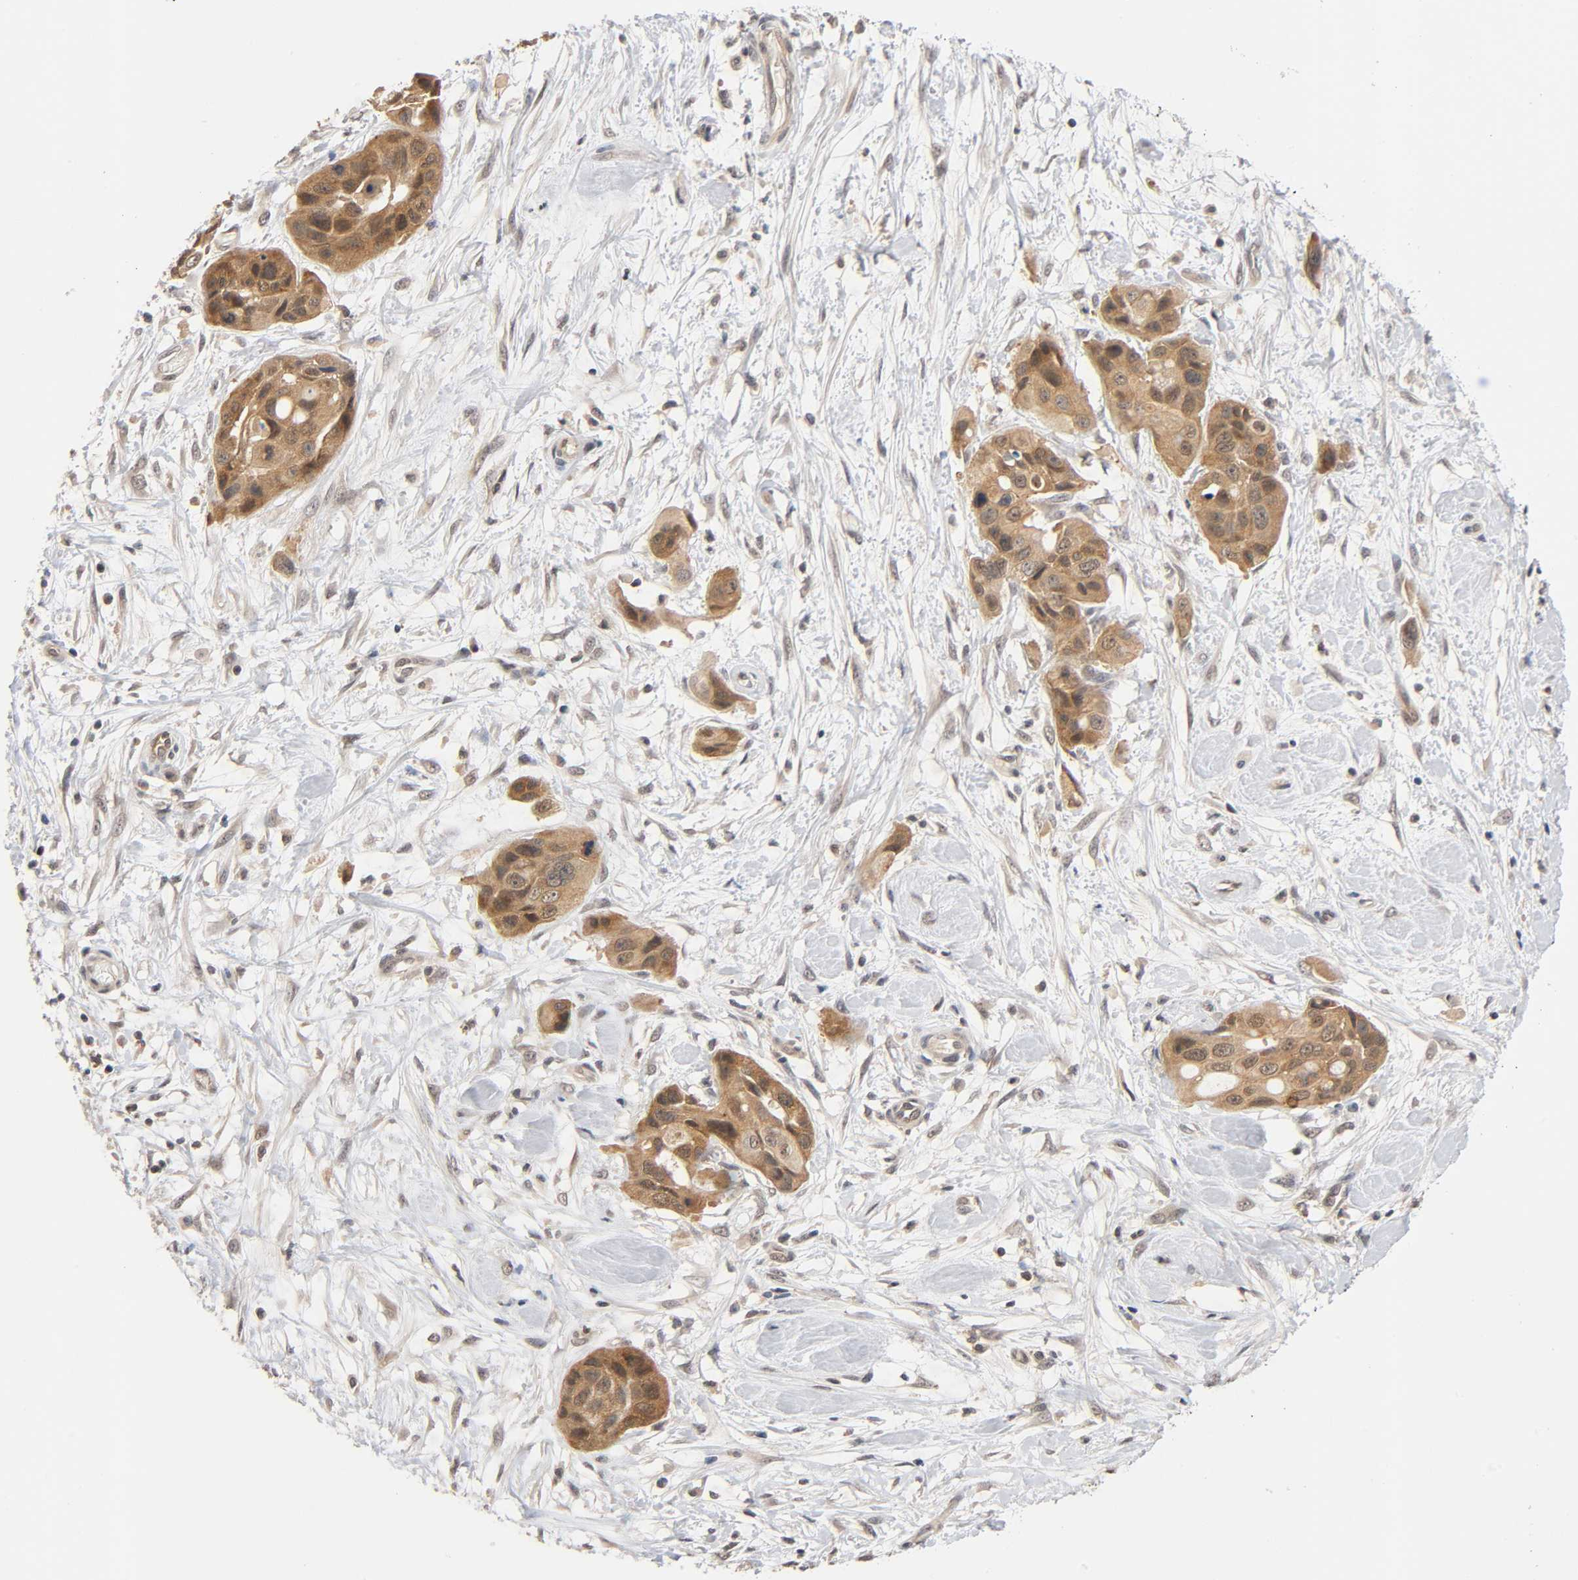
{"staining": {"intensity": "strong", "quantity": ">75%", "location": "cytoplasmic/membranous"}, "tissue": "pancreatic cancer", "cell_type": "Tumor cells", "image_type": "cancer", "snomed": [{"axis": "morphology", "description": "Adenocarcinoma, NOS"}, {"axis": "topography", "description": "Pancreas"}], "caption": "A high amount of strong cytoplasmic/membranous staining is present in about >75% of tumor cells in pancreatic cancer tissue. (Stains: DAB in brown, nuclei in blue, Microscopy: brightfield microscopy at high magnification).", "gene": "PRKAB1", "patient": {"sex": "female", "age": 60}}